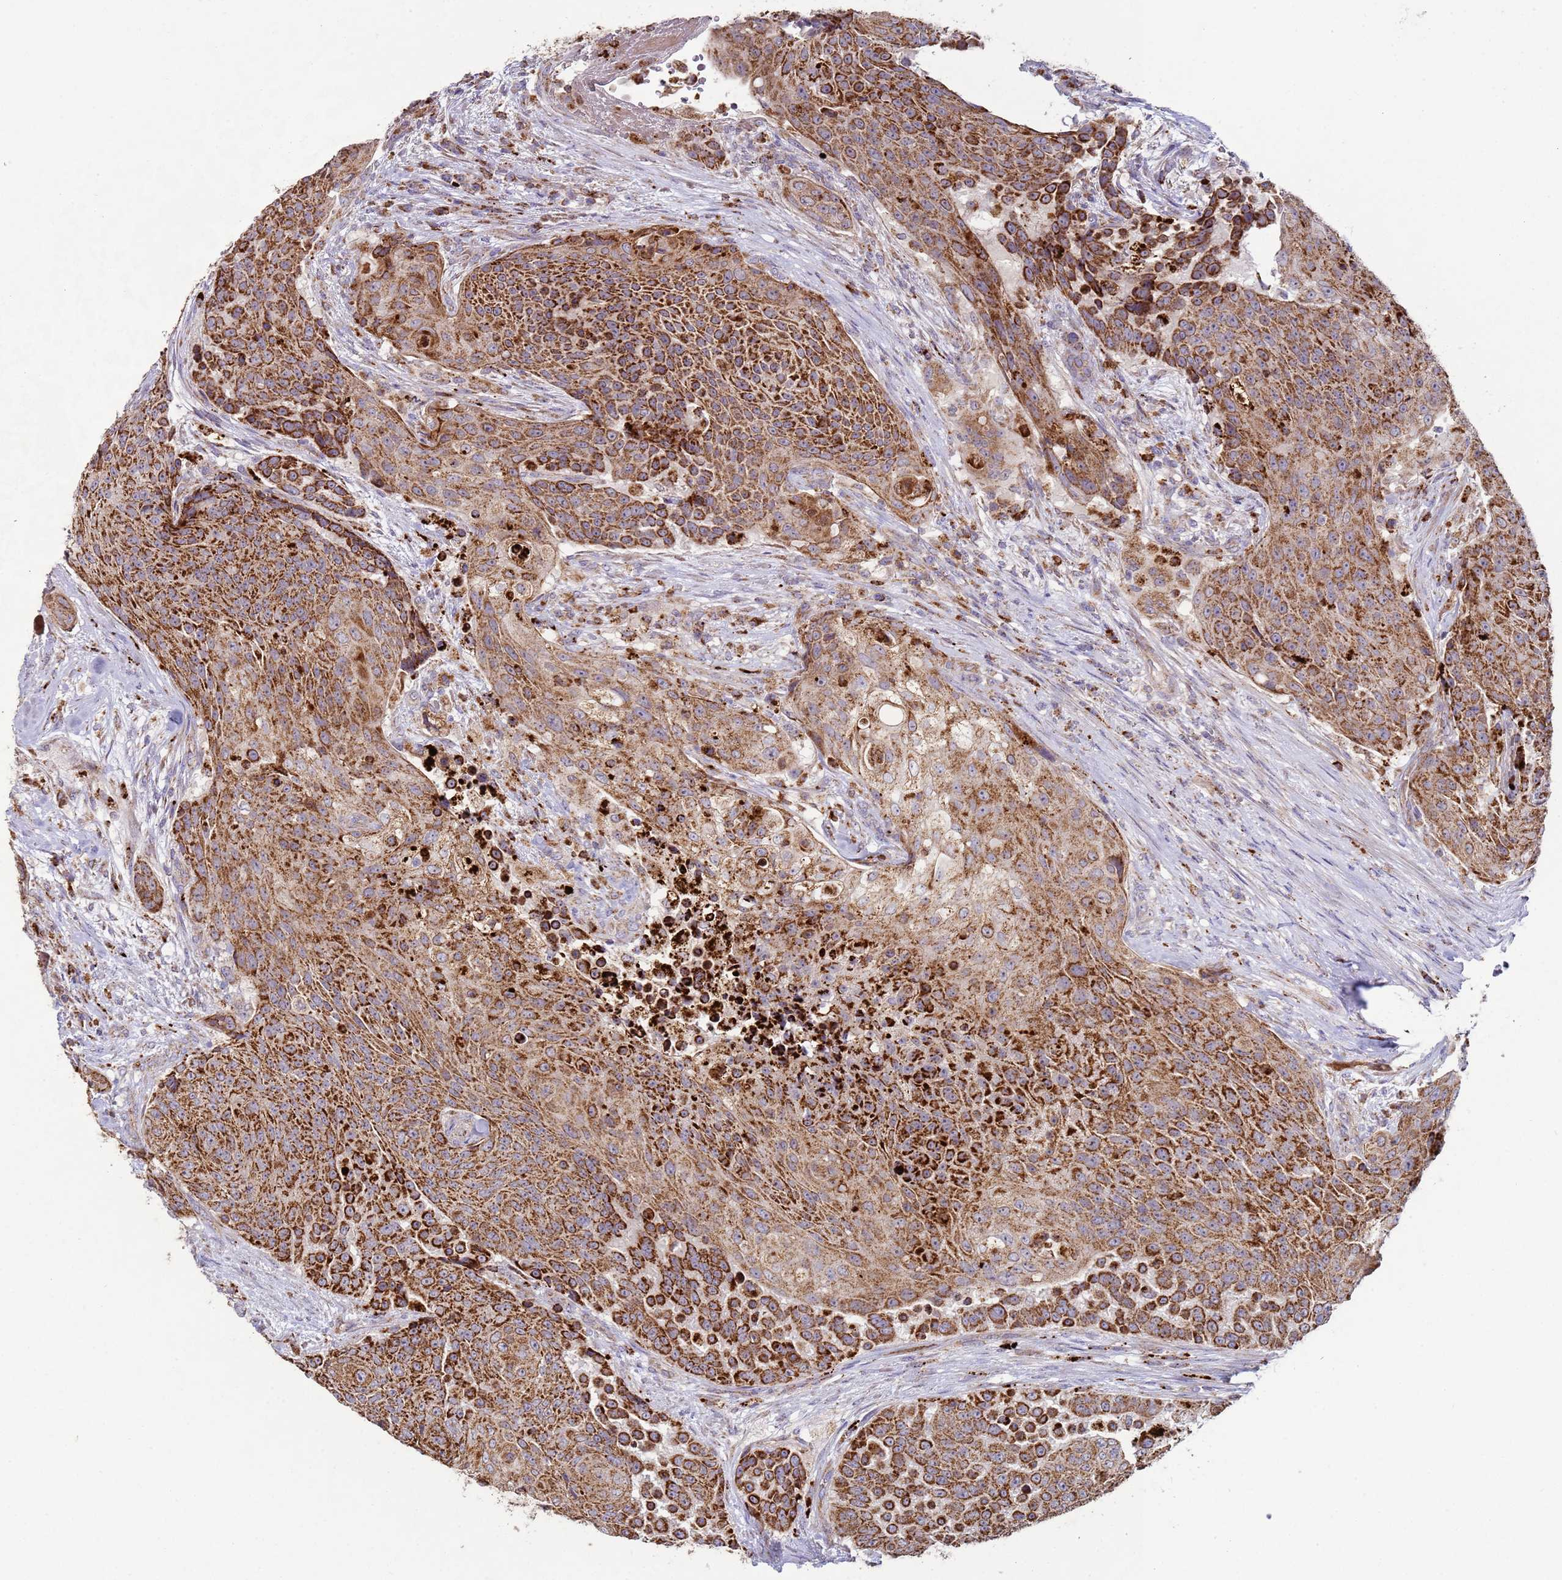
{"staining": {"intensity": "strong", "quantity": ">75%", "location": "cytoplasmic/membranous"}, "tissue": "urothelial cancer", "cell_type": "Tumor cells", "image_type": "cancer", "snomed": [{"axis": "morphology", "description": "Urothelial carcinoma, High grade"}, {"axis": "topography", "description": "Urinary bladder"}], "caption": "Urothelial cancer was stained to show a protein in brown. There is high levels of strong cytoplasmic/membranous positivity in about >75% of tumor cells.", "gene": "FBXO33", "patient": {"sex": "female", "age": 63}}